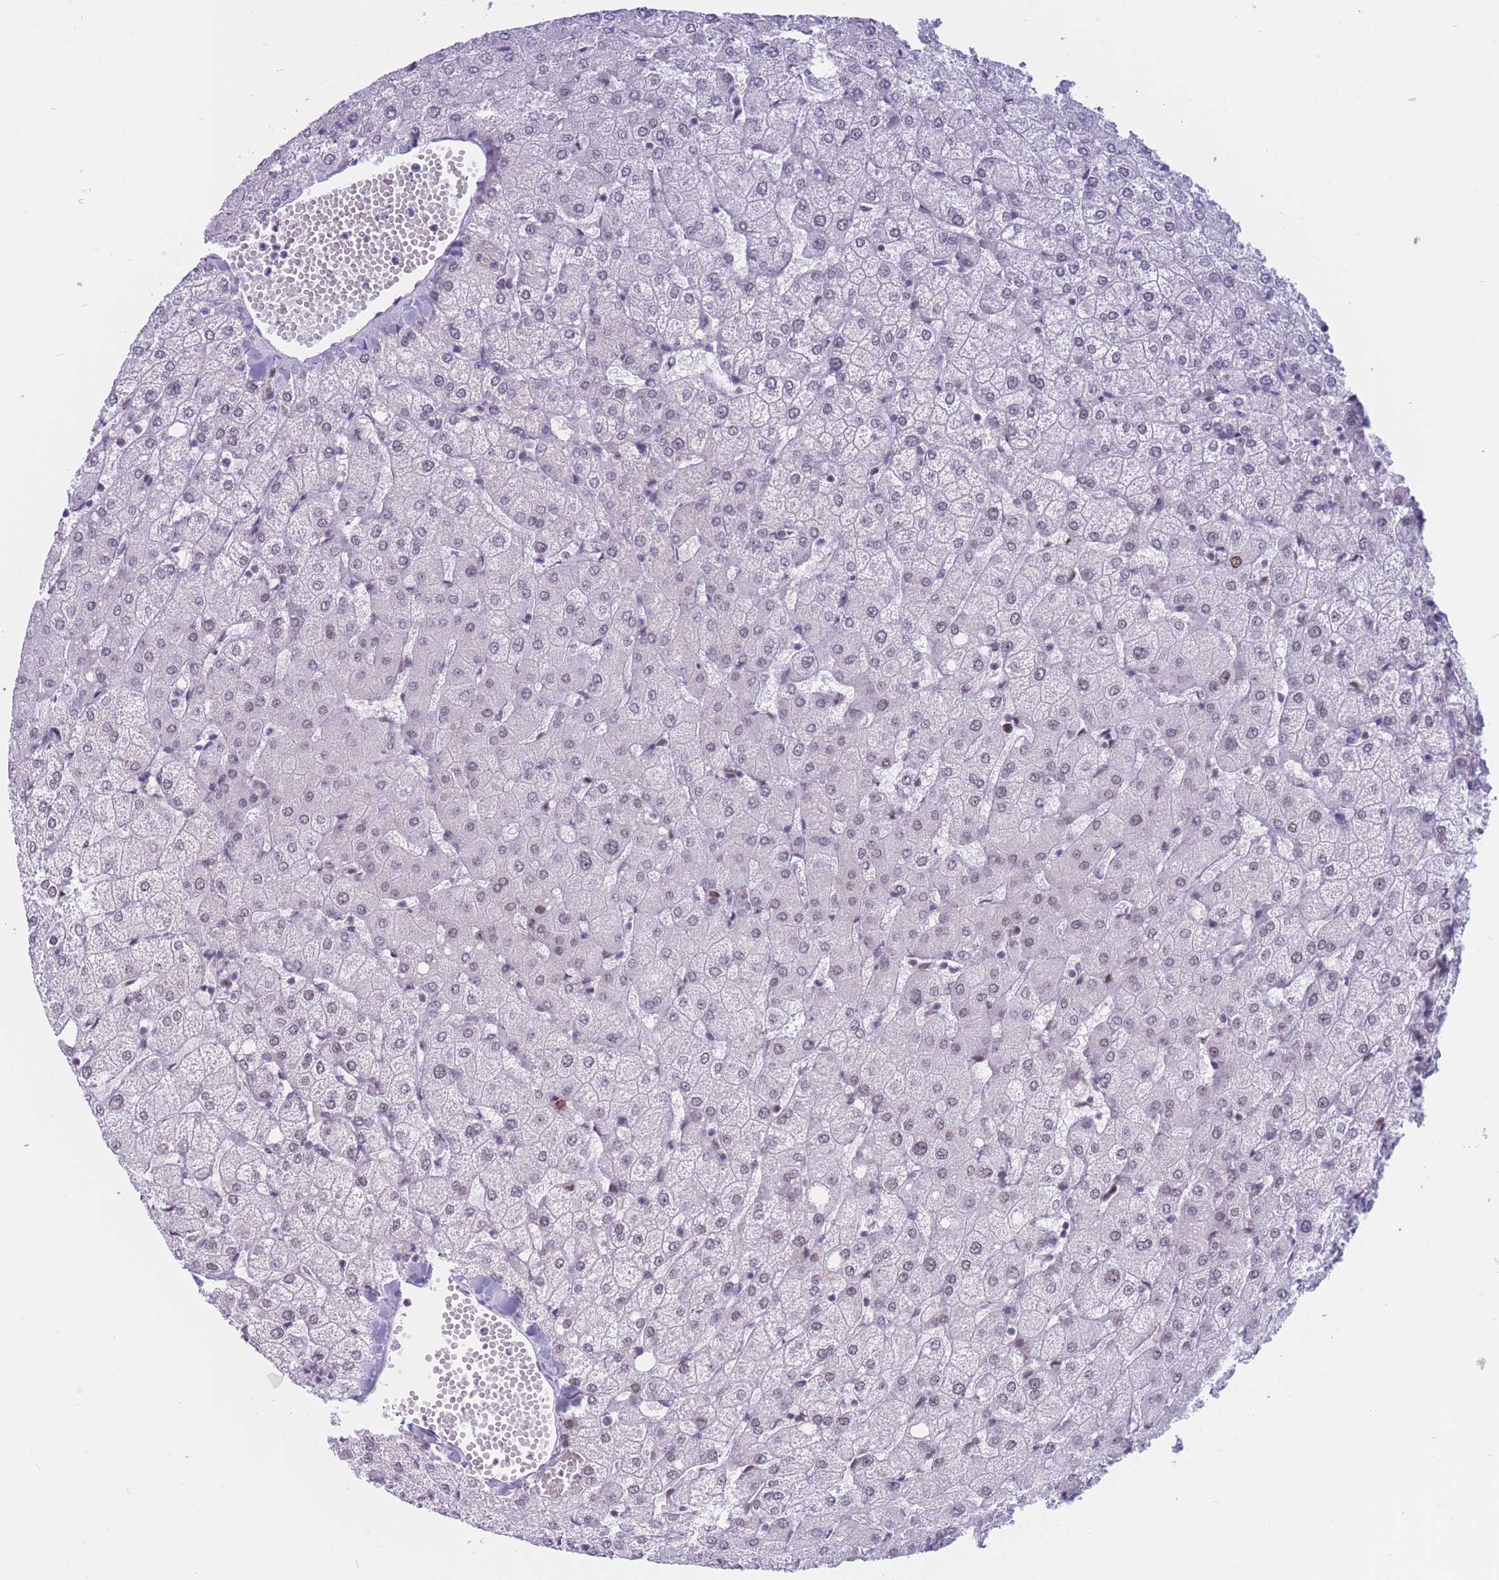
{"staining": {"intensity": "negative", "quantity": "none", "location": "none"}, "tissue": "liver", "cell_type": "Cholangiocytes", "image_type": "normal", "snomed": [{"axis": "morphology", "description": "Normal tissue, NOS"}, {"axis": "topography", "description": "Liver"}], "caption": "This is a image of IHC staining of unremarkable liver, which shows no staining in cholangiocytes. (DAB (3,3'-diaminobenzidine) IHC, high magnification).", "gene": "NASP", "patient": {"sex": "female", "age": 54}}